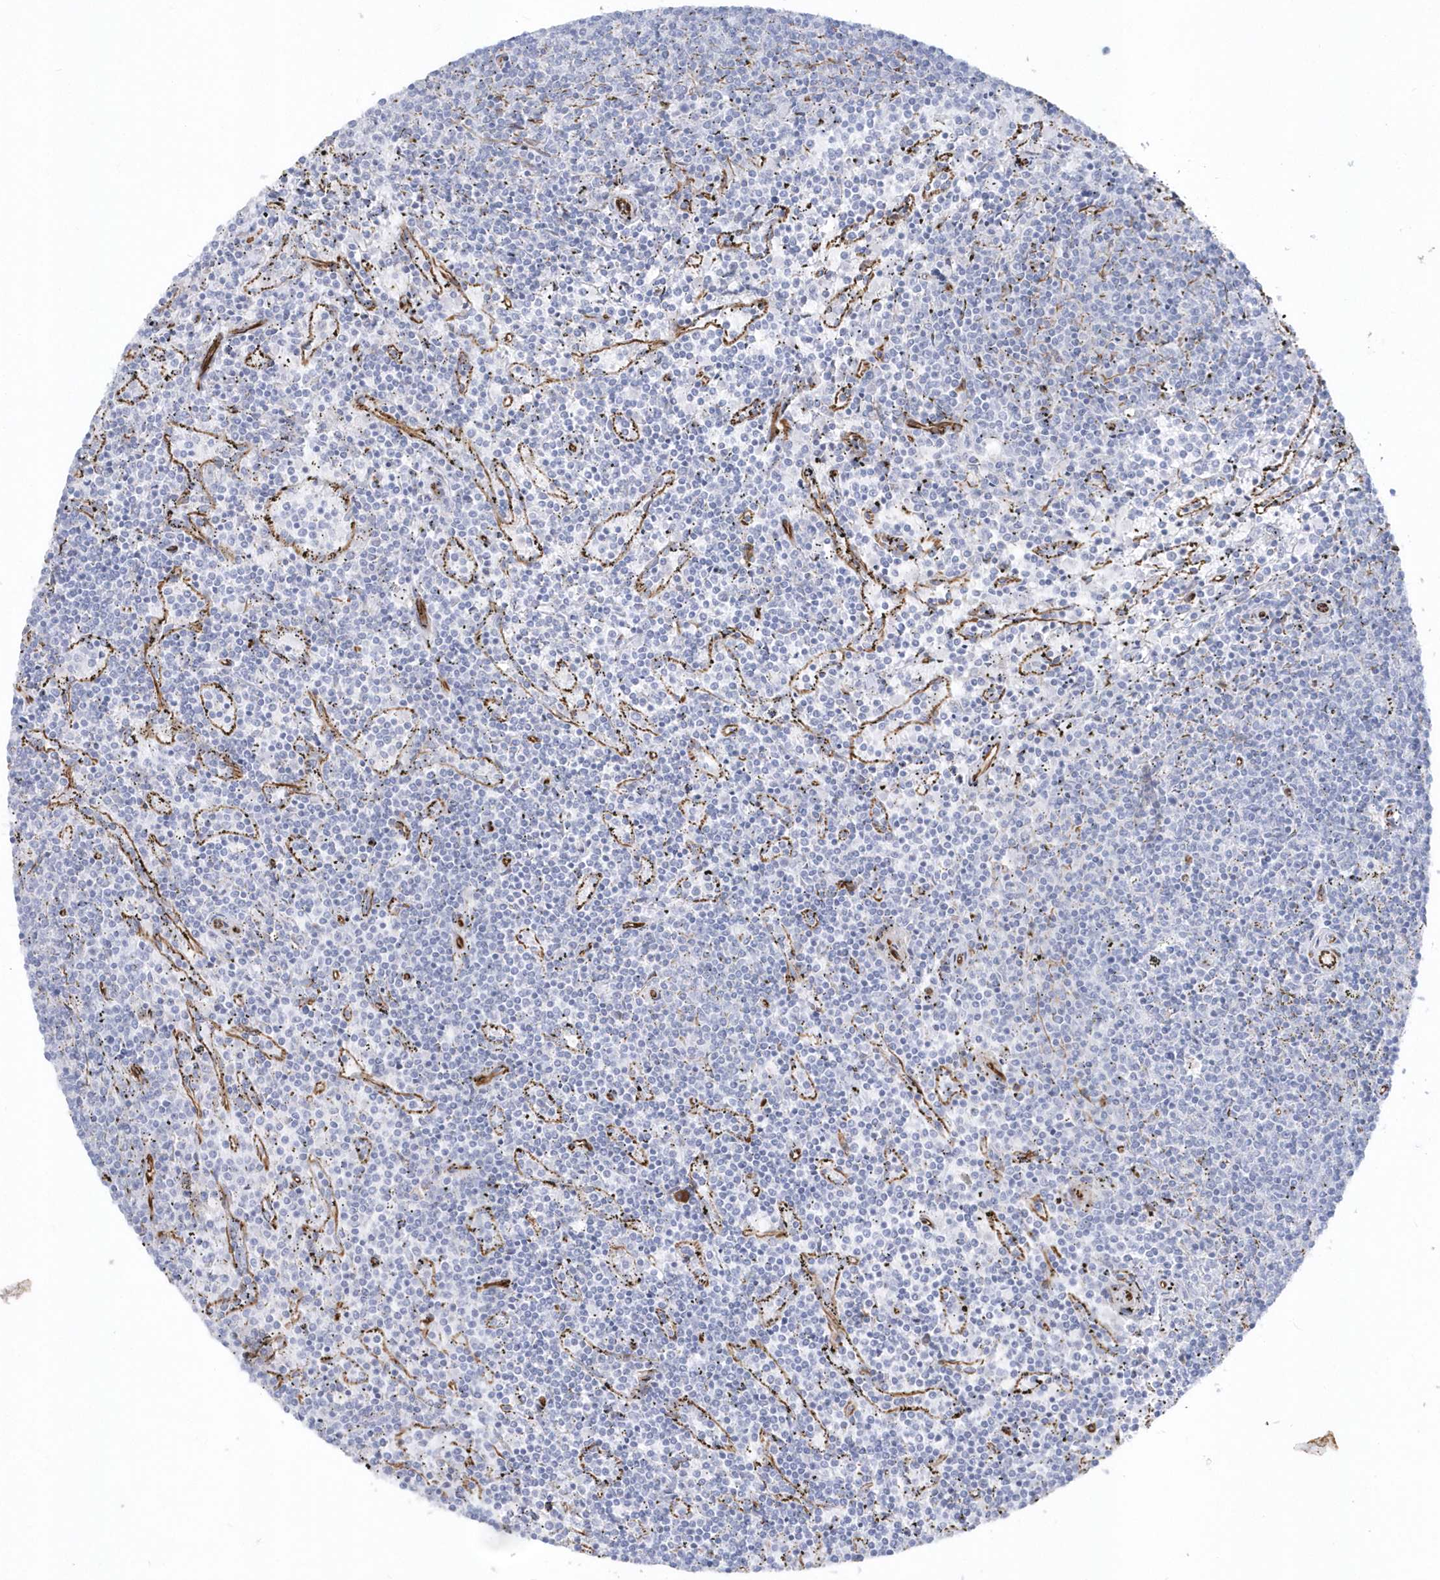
{"staining": {"intensity": "negative", "quantity": "none", "location": "none"}, "tissue": "lymphoma", "cell_type": "Tumor cells", "image_type": "cancer", "snomed": [{"axis": "morphology", "description": "Malignant lymphoma, non-Hodgkin's type, Low grade"}, {"axis": "topography", "description": "Spleen"}], "caption": "IHC image of human lymphoma stained for a protein (brown), which demonstrates no expression in tumor cells.", "gene": "PPIL6", "patient": {"sex": "female", "age": 50}}